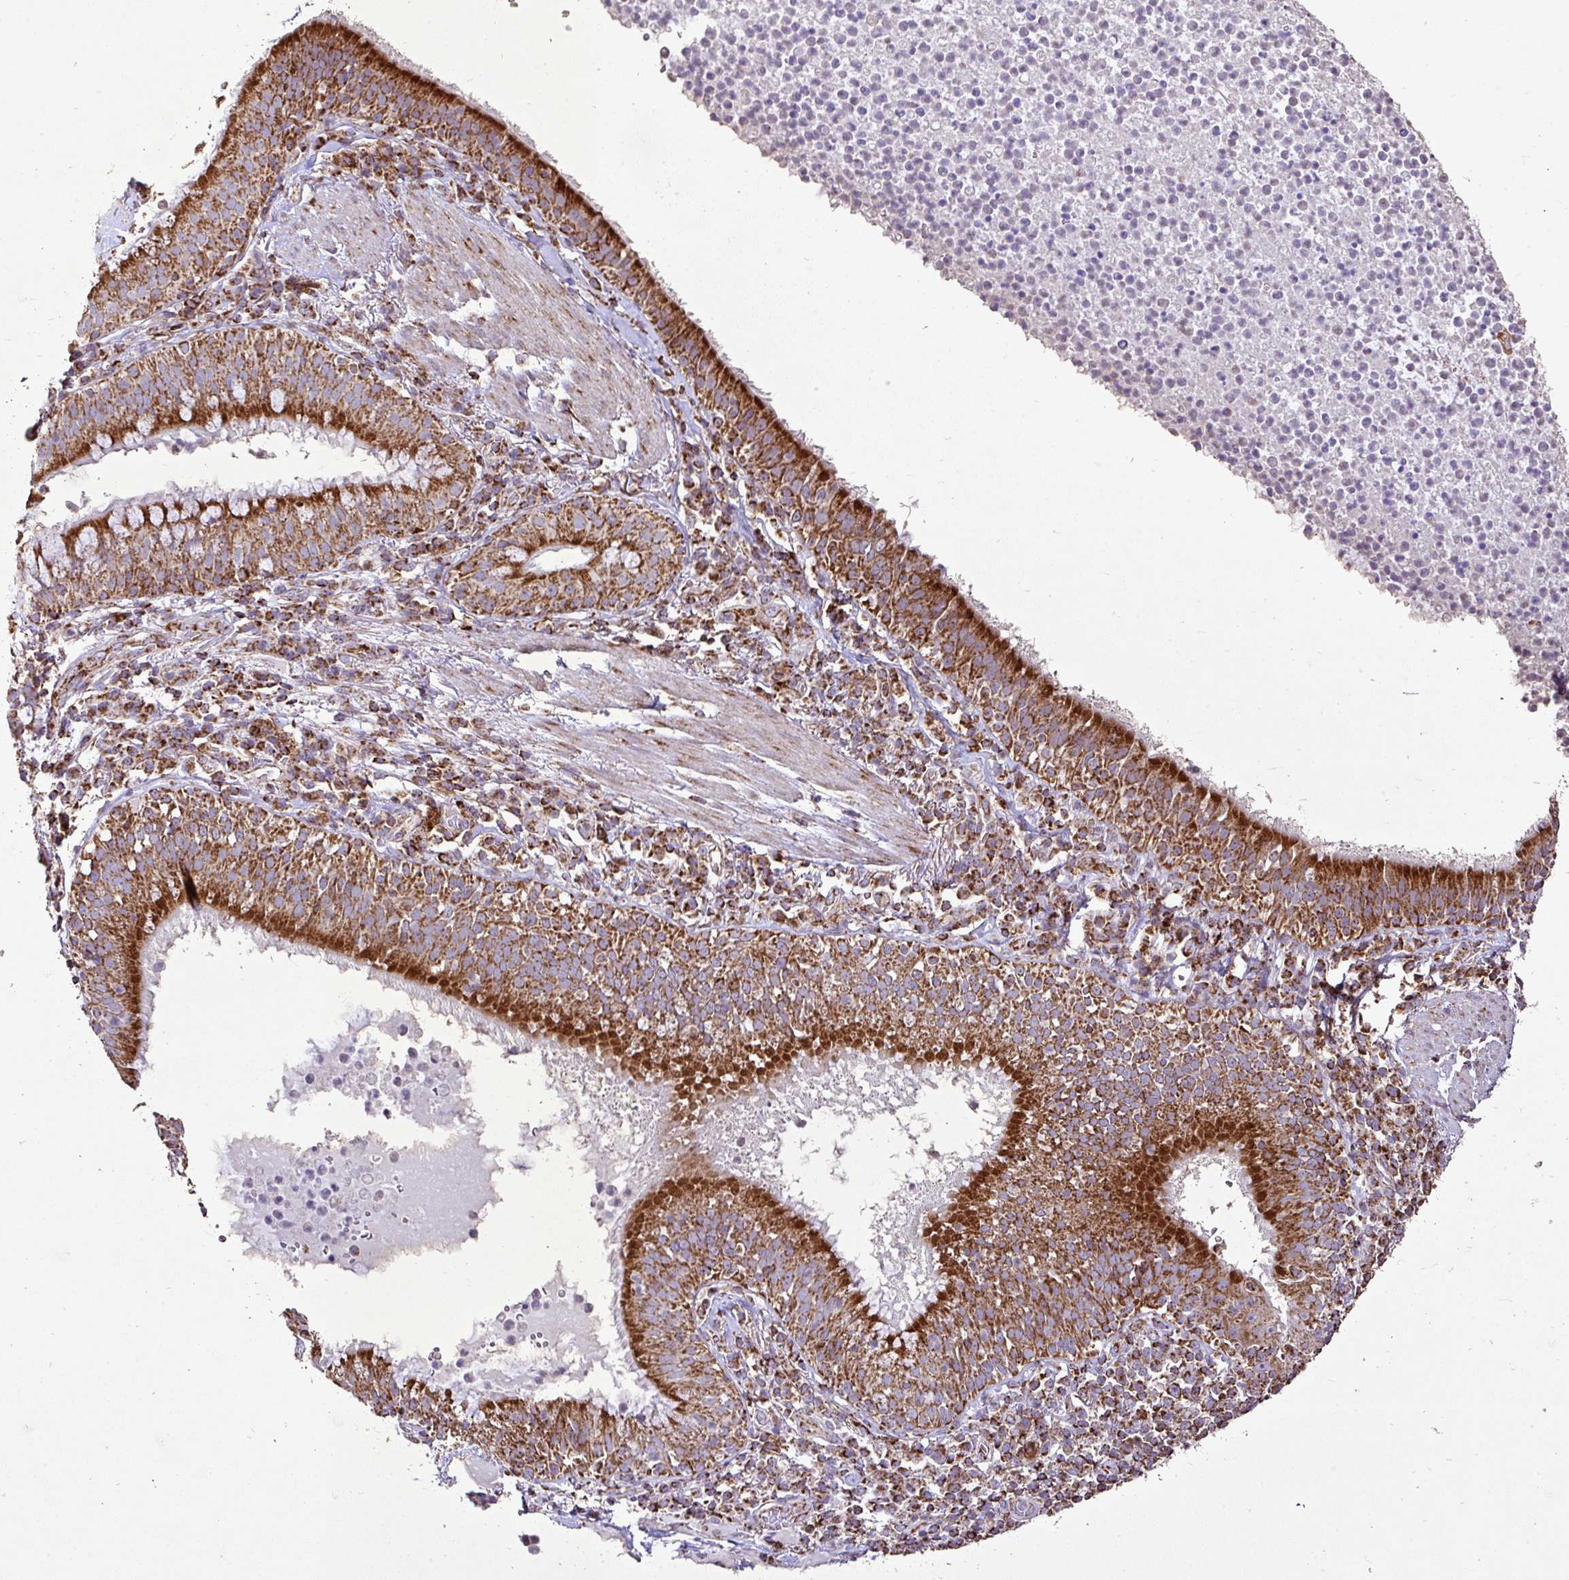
{"staining": {"intensity": "strong", "quantity": ">75%", "location": "cytoplasmic/membranous"}, "tissue": "bronchus", "cell_type": "Respiratory epithelial cells", "image_type": "normal", "snomed": [{"axis": "morphology", "description": "Normal tissue, NOS"}, {"axis": "topography", "description": "Cartilage tissue"}, {"axis": "topography", "description": "Bronchus"}], "caption": "Respiratory epithelial cells display high levels of strong cytoplasmic/membranous positivity in approximately >75% of cells in unremarkable bronchus. The staining was performed using DAB (3,3'-diaminobenzidine) to visualize the protein expression in brown, while the nuclei were stained in blue with hematoxylin (Magnification: 20x).", "gene": "AGK", "patient": {"sex": "male", "age": 56}}